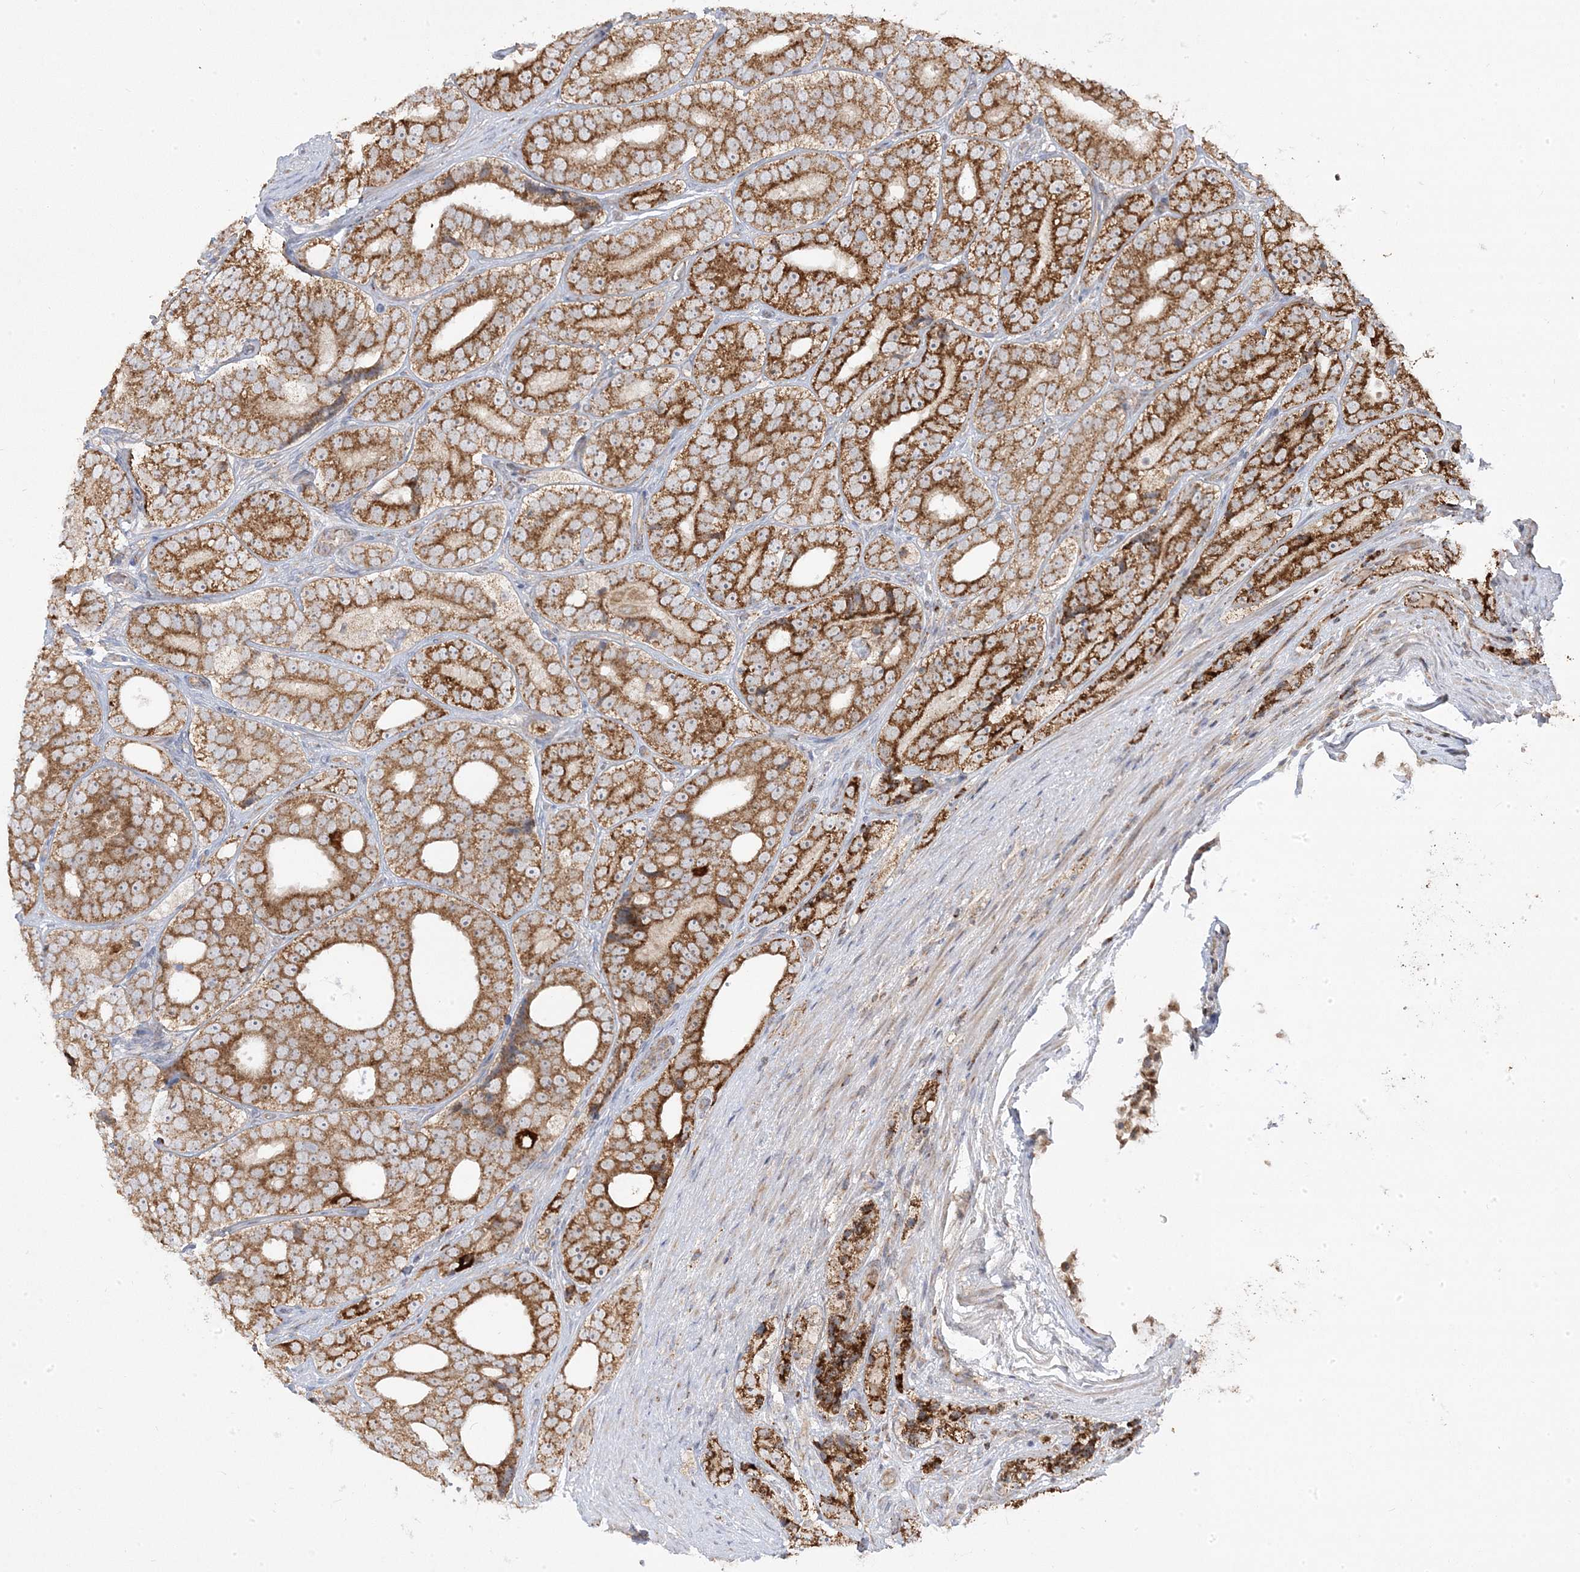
{"staining": {"intensity": "strong", "quantity": ">75%", "location": "cytoplasmic/membranous"}, "tissue": "prostate cancer", "cell_type": "Tumor cells", "image_type": "cancer", "snomed": [{"axis": "morphology", "description": "Adenocarcinoma, High grade"}, {"axis": "topography", "description": "Prostate"}], "caption": "IHC of prostate cancer exhibits high levels of strong cytoplasmic/membranous positivity in about >75% of tumor cells.", "gene": "CLUAP1", "patient": {"sex": "male", "age": 56}}